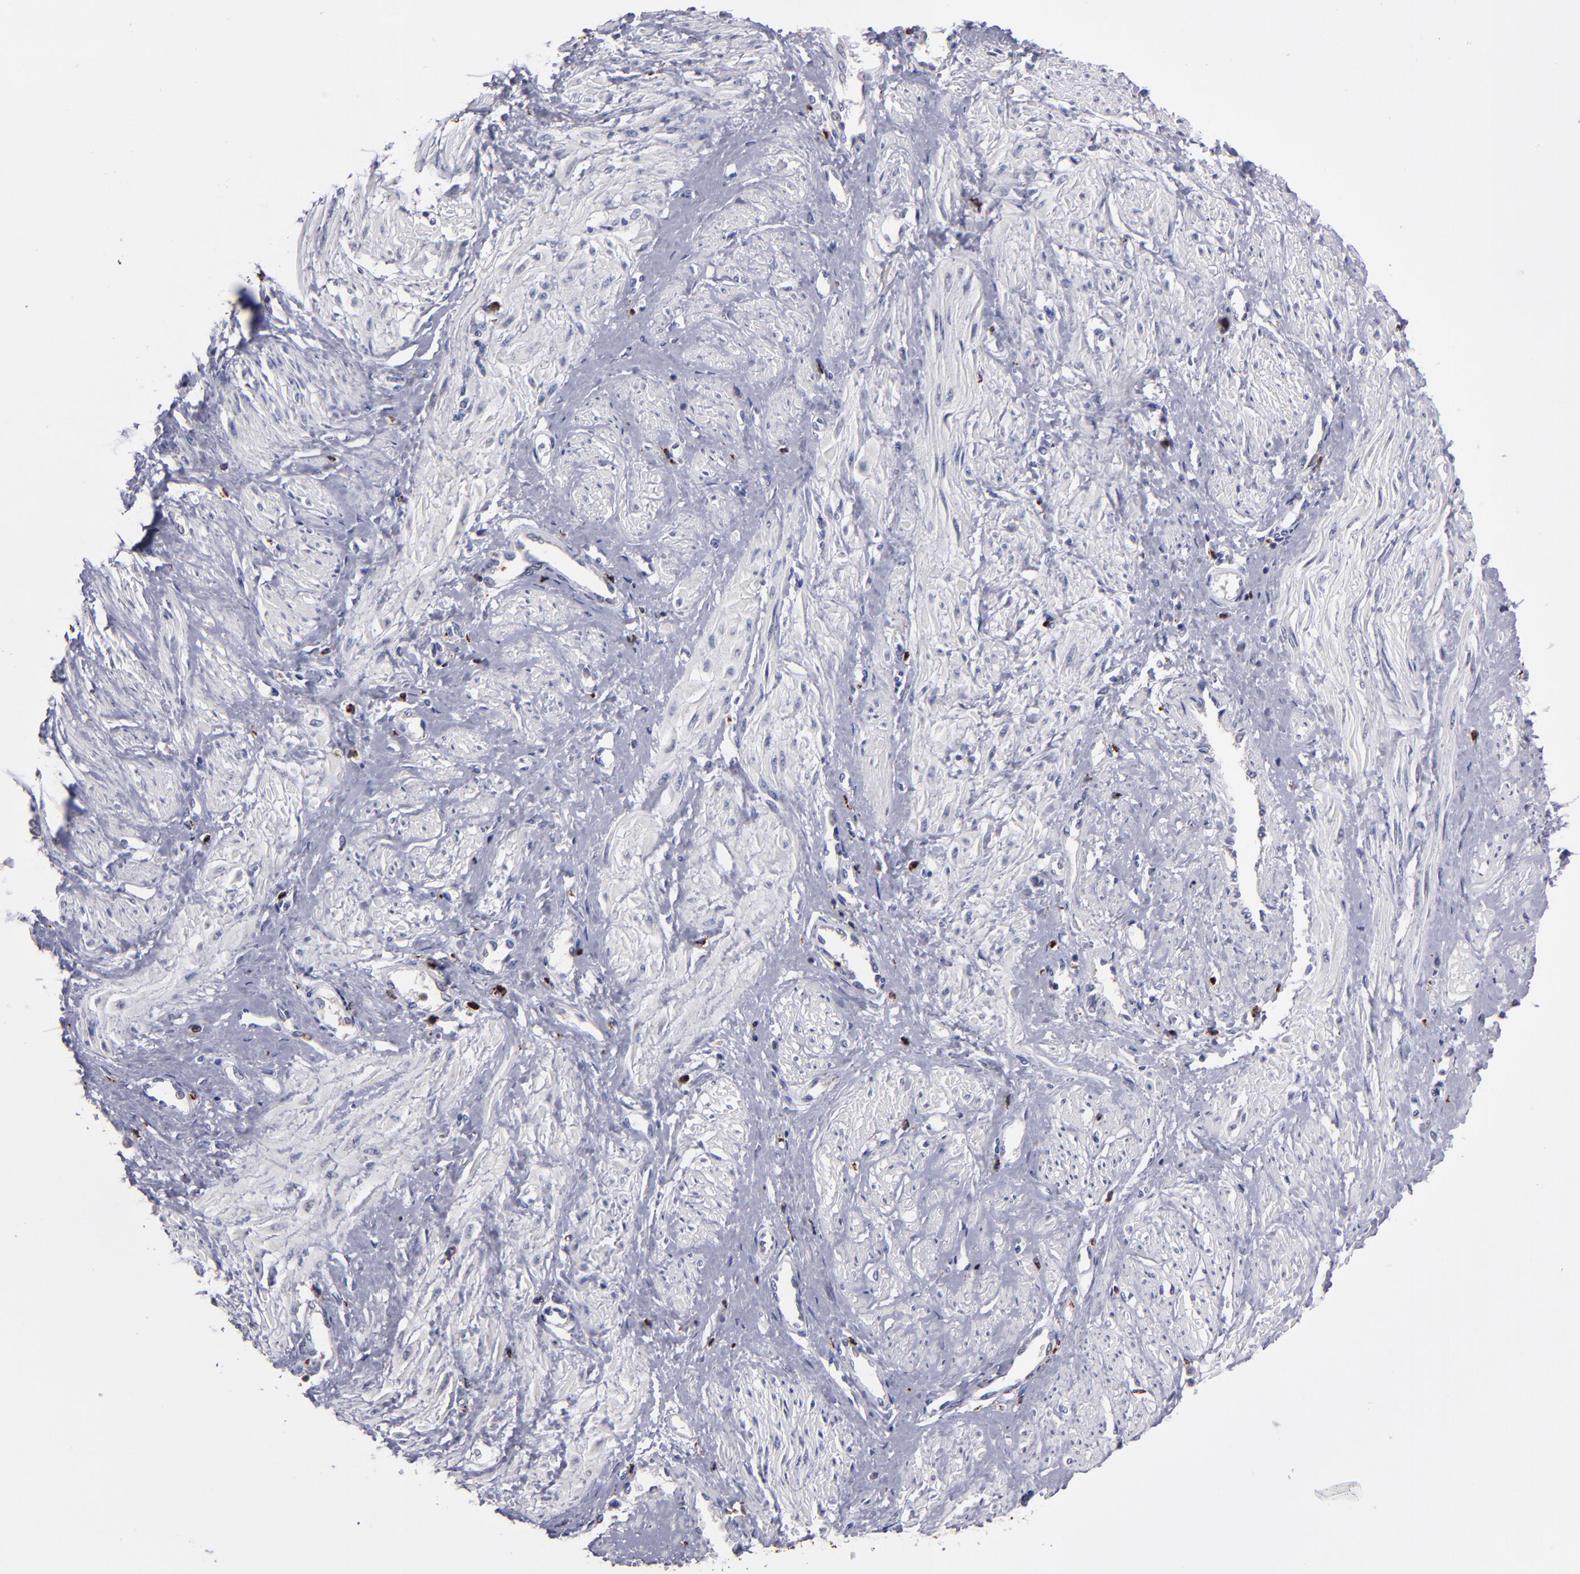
{"staining": {"intensity": "negative", "quantity": "none", "location": "none"}, "tissue": "smooth muscle", "cell_type": "Smooth muscle cells", "image_type": "normal", "snomed": [{"axis": "morphology", "description": "Normal tissue, NOS"}, {"axis": "topography", "description": "Smooth muscle"}, {"axis": "topography", "description": "Uterus"}], "caption": "Protein analysis of unremarkable smooth muscle displays no significant expression in smooth muscle cells. (Brightfield microscopy of DAB (3,3'-diaminobenzidine) IHC at high magnification).", "gene": "CTSS", "patient": {"sex": "female", "age": 39}}